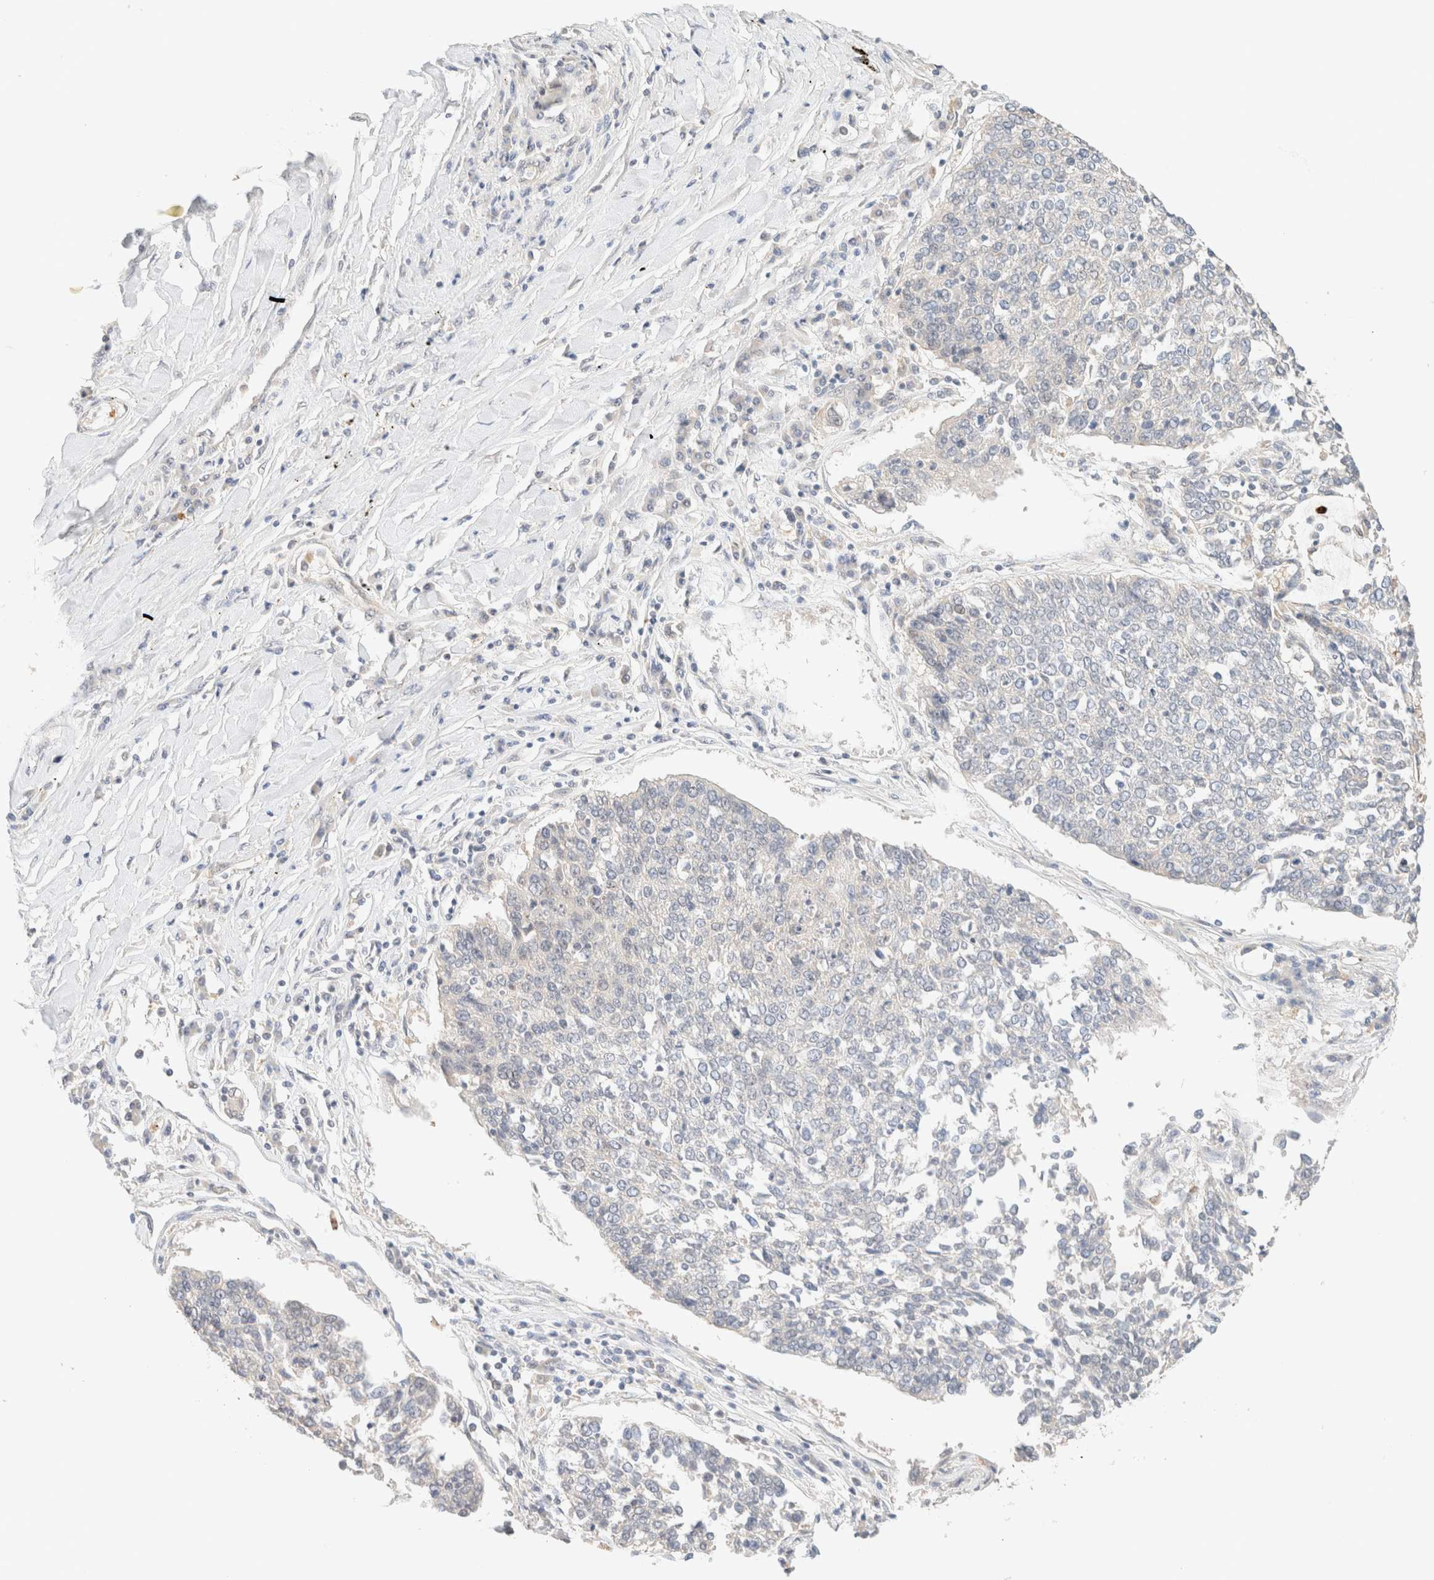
{"staining": {"intensity": "negative", "quantity": "none", "location": "none"}, "tissue": "lung cancer", "cell_type": "Tumor cells", "image_type": "cancer", "snomed": [{"axis": "morphology", "description": "Normal tissue, NOS"}, {"axis": "morphology", "description": "Squamous cell carcinoma, NOS"}, {"axis": "topography", "description": "Cartilage tissue"}, {"axis": "topography", "description": "Bronchus"}, {"axis": "topography", "description": "Lung"}, {"axis": "topography", "description": "Peripheral nerve tissue"}], "caption": "Immunohistochemistry (IHC) of lung cancer (squamous cell carcinoma) displays no staining in tumor cells.", "gene": "SGSM2", "patient": {"sex": "female", "age": 49}}